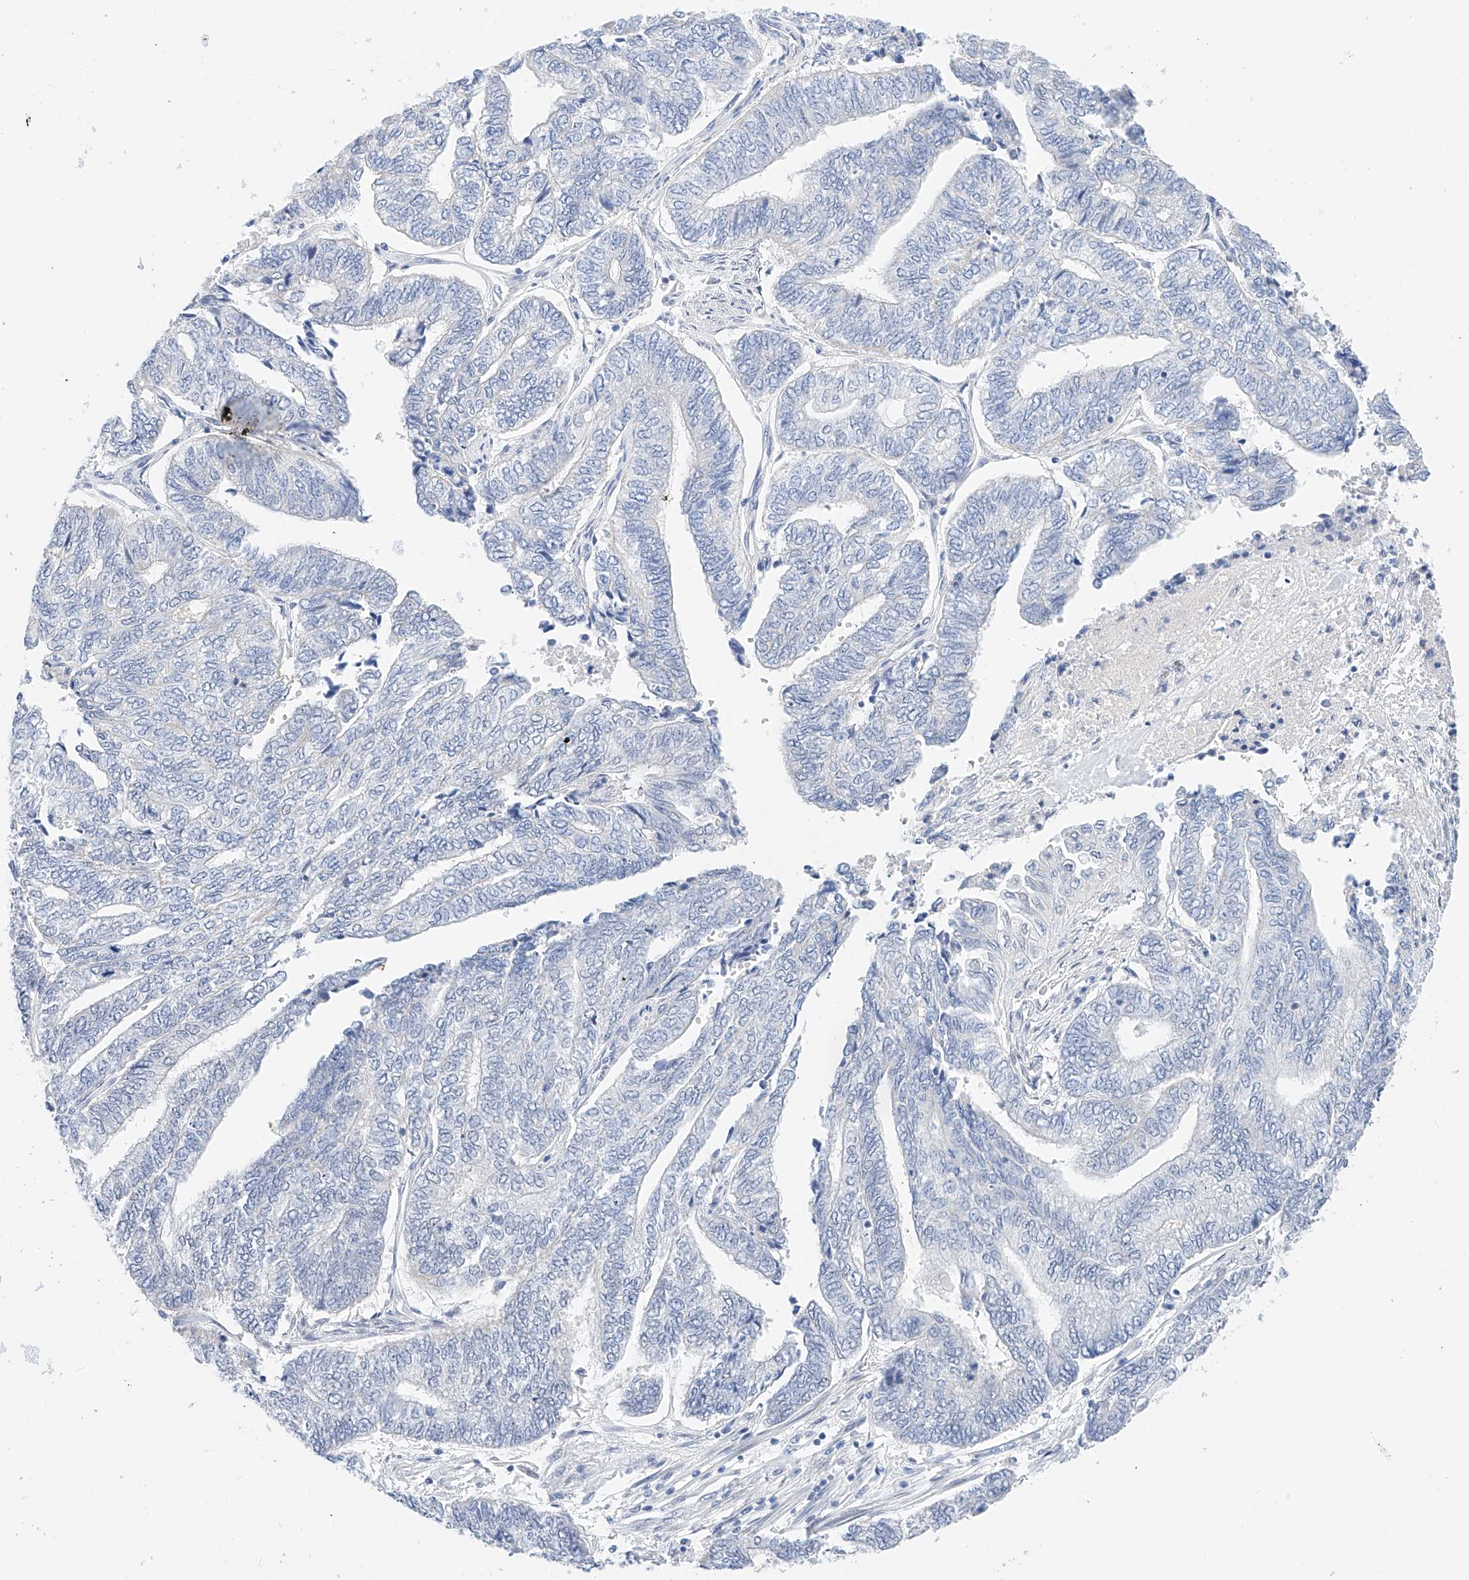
{"staining": {"intensity": "negative", "quantity": "none", "location": "none"}, "tissue": "endometrial cancer", "cell_type": "Tumor cells", "image_type": "cancer", "snomed": [{"axis": "morphology", "description": "Adenocarcinoma, NOS"}, {"axis": "topography", "description": "Uterus"}, {"axis": "topography", "description": "Endometrium"}], "caption": "There is no significant positivity in tumor cells of adenocarcinoma (endometrial).", "gene": "KCNJ1", "patient": {"sex": "female", "age": 70}}